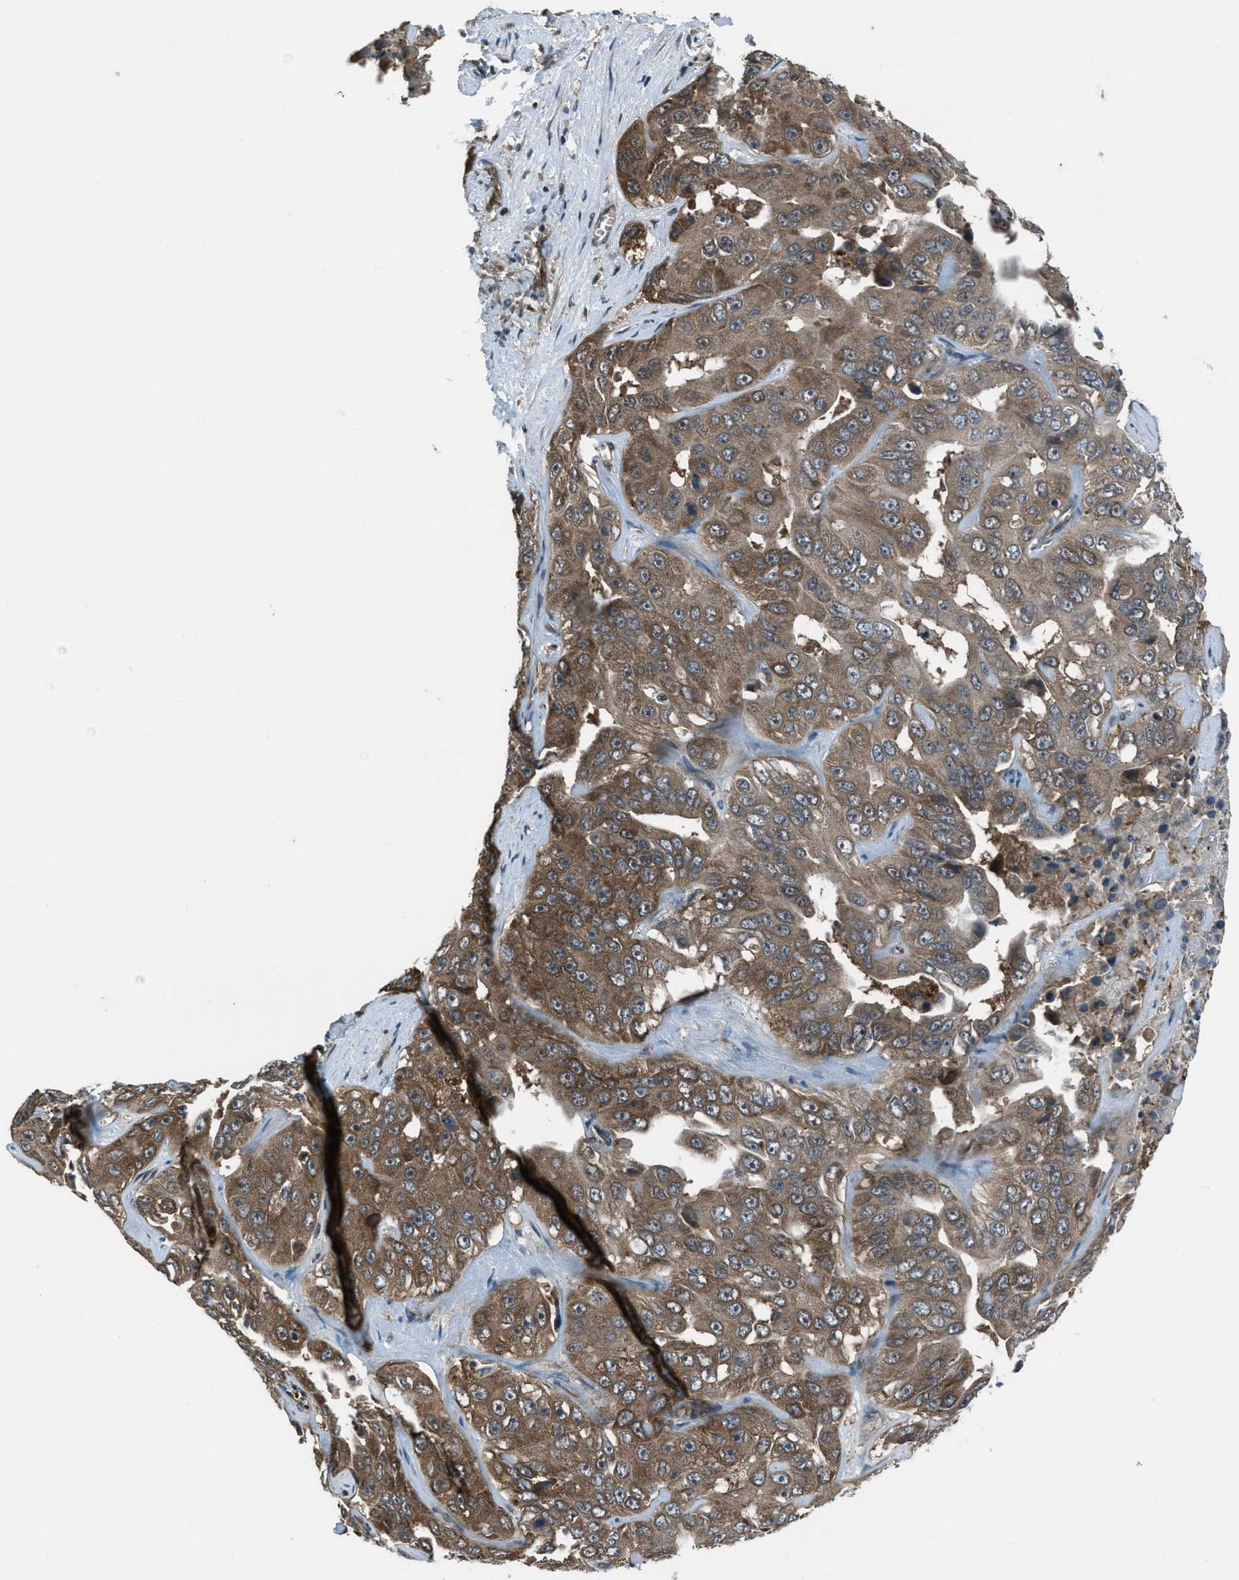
{"staining": {"intensity": "moderate", "quantity": ">75%", "location": "cytoplasmic/membranous"}, "tissue": "liver cancer", "cell_type": "Tumor cells", "image_type": "cancer", "snomed": [{"axis": "morphology", "description": "Cholangiocarcinoma"}, {"axis": "topography", "description": "Liver"}], "caption": "This histopathology image demonstrates liver cancer (cholangiocarcinoma) stained with immunohistochemistry to label a protein in brown. The cytoplasmic/membranous of tumor cells show moderate positivity for the protein. Nuclei are counter-stained blue.", "gene": "ASAP2", "patient": {"sex": "female", "age": 52}}